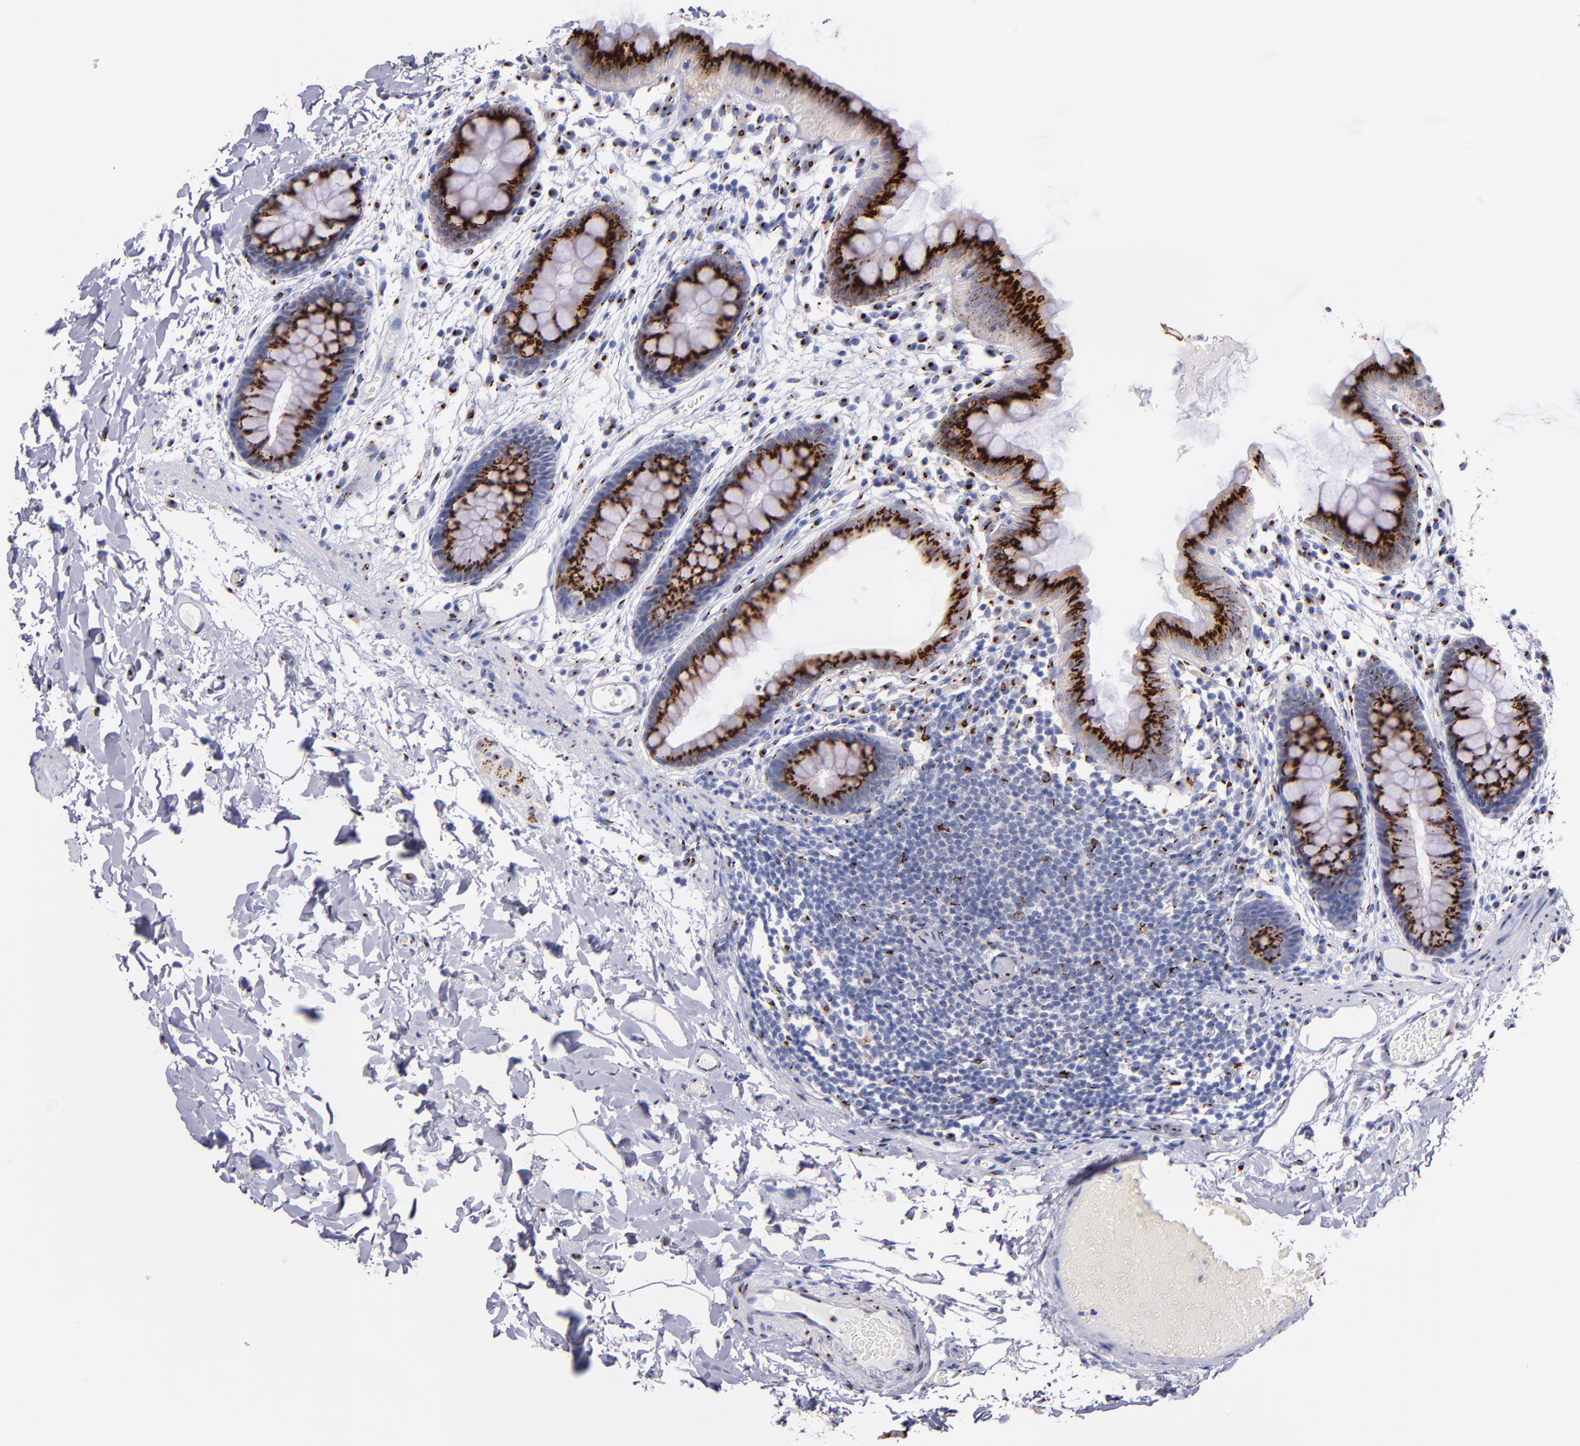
{"staining": {"intensity": "moderate", "quantity": "<25%", "location": "cytoplasmic/membranous"}, "tissue": "colon", "cell_type": "Endothelial cells", "image_type": "normal", "snomed": [{"axis": "morphology", "description": "Normal tissue, NOS"}, {"axis": "topography", "description": "Smooth muscle"}, {"axis": "topography", "description": "Colon"}], "caption": "Colon stained with DAB (3,3'-diaminobenzidine) IHC exhibits low levels of moderate cytoplasmic/membranous positivity in approximately <25% of endothelial cells.", "gene": "GOLIM4", "patient": {"sex": "male", "age": 67}}